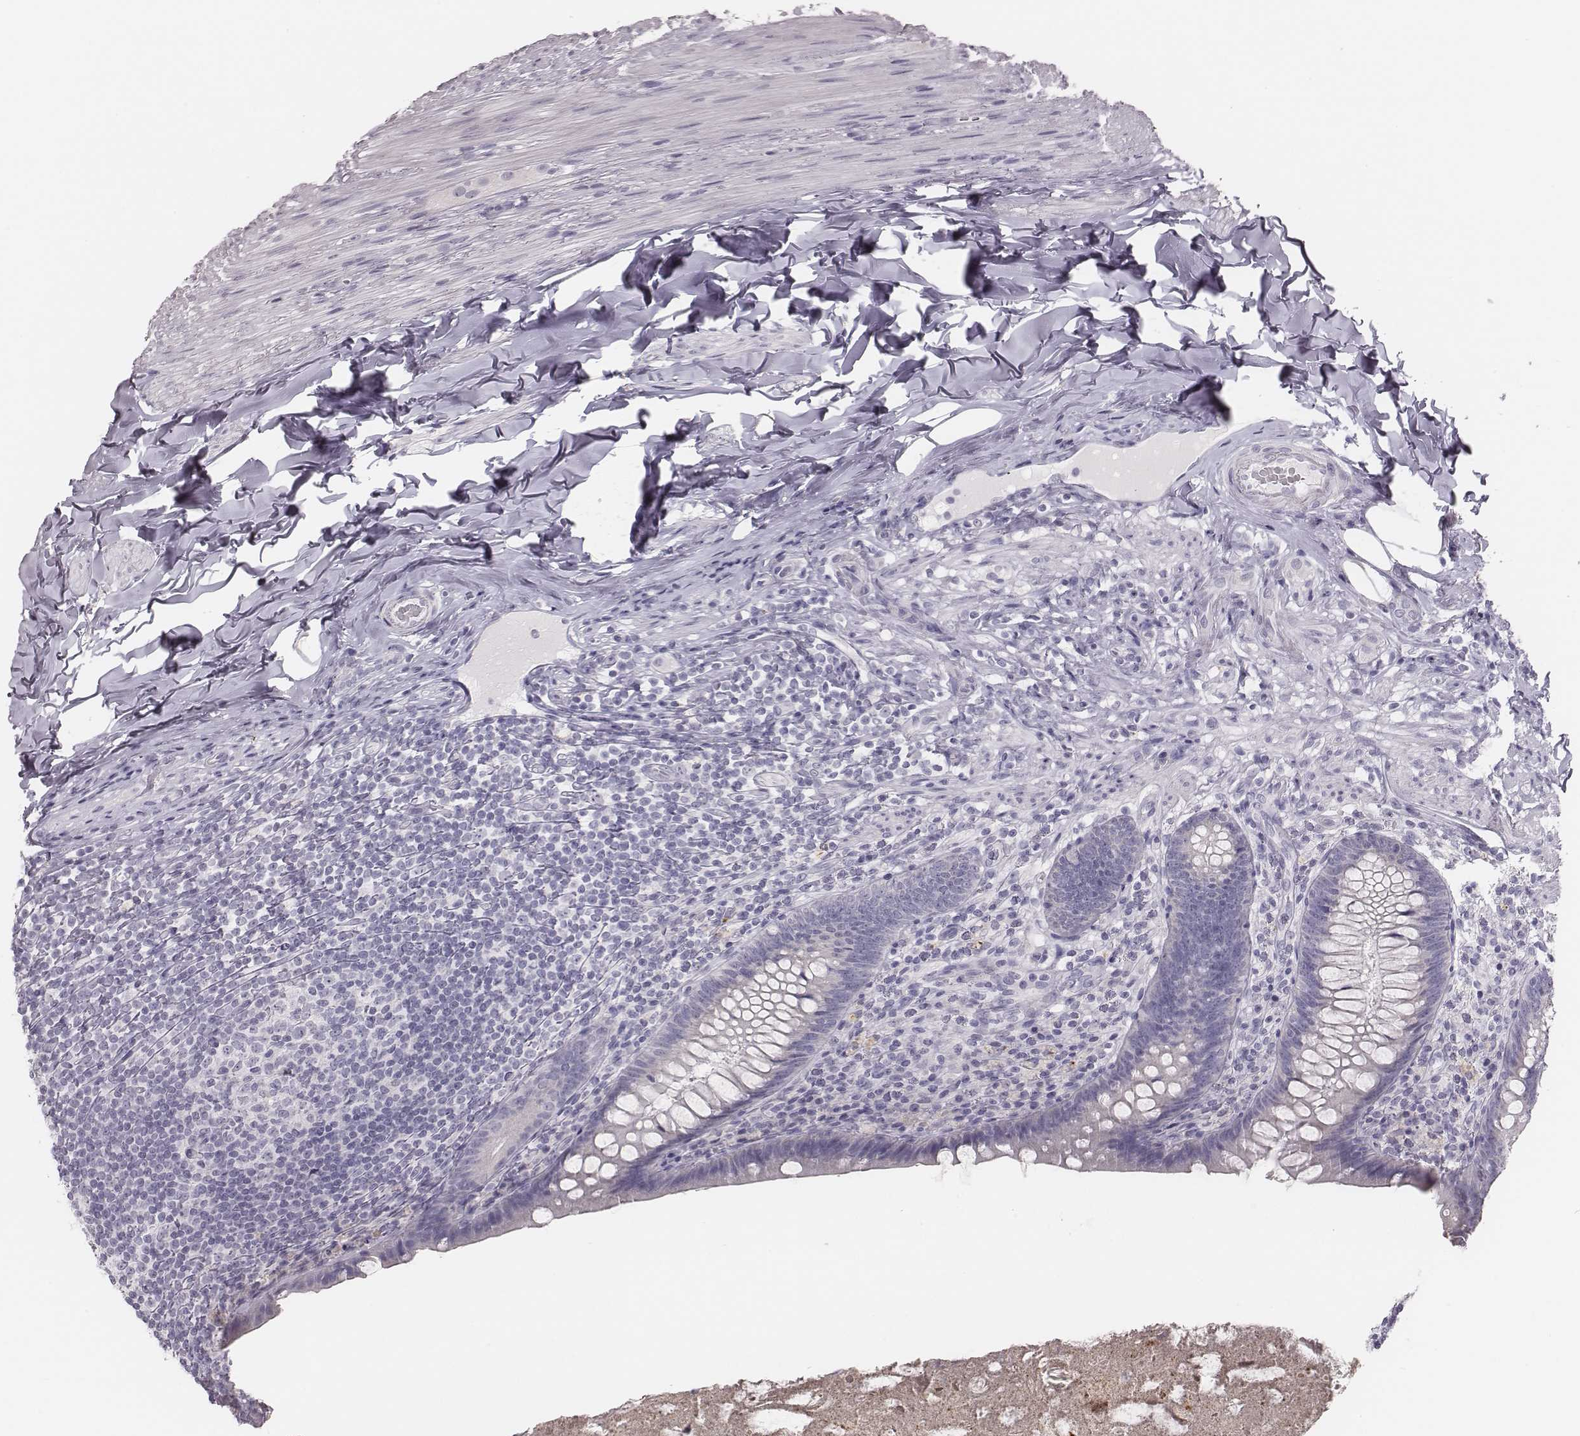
{"staining": {"intensity": "negative", "quantity": "none", "location": "none"}, "tissue": "appendix", "cell_type": "Glandular cells", "image_type": "normal", "snomed": [{"axis": "morphology", "description": "Normal tissue, NOS"}, {"axis": "topography", "description": "Appendix"}], "caption": "Immunohistochemistry micrograph of unremarkable appendix stained for a protein (brown), which demonstrates no expression in glandular cells.", "gene": "ADGRF4", "patient": {"sex": "male", "age": 47}}